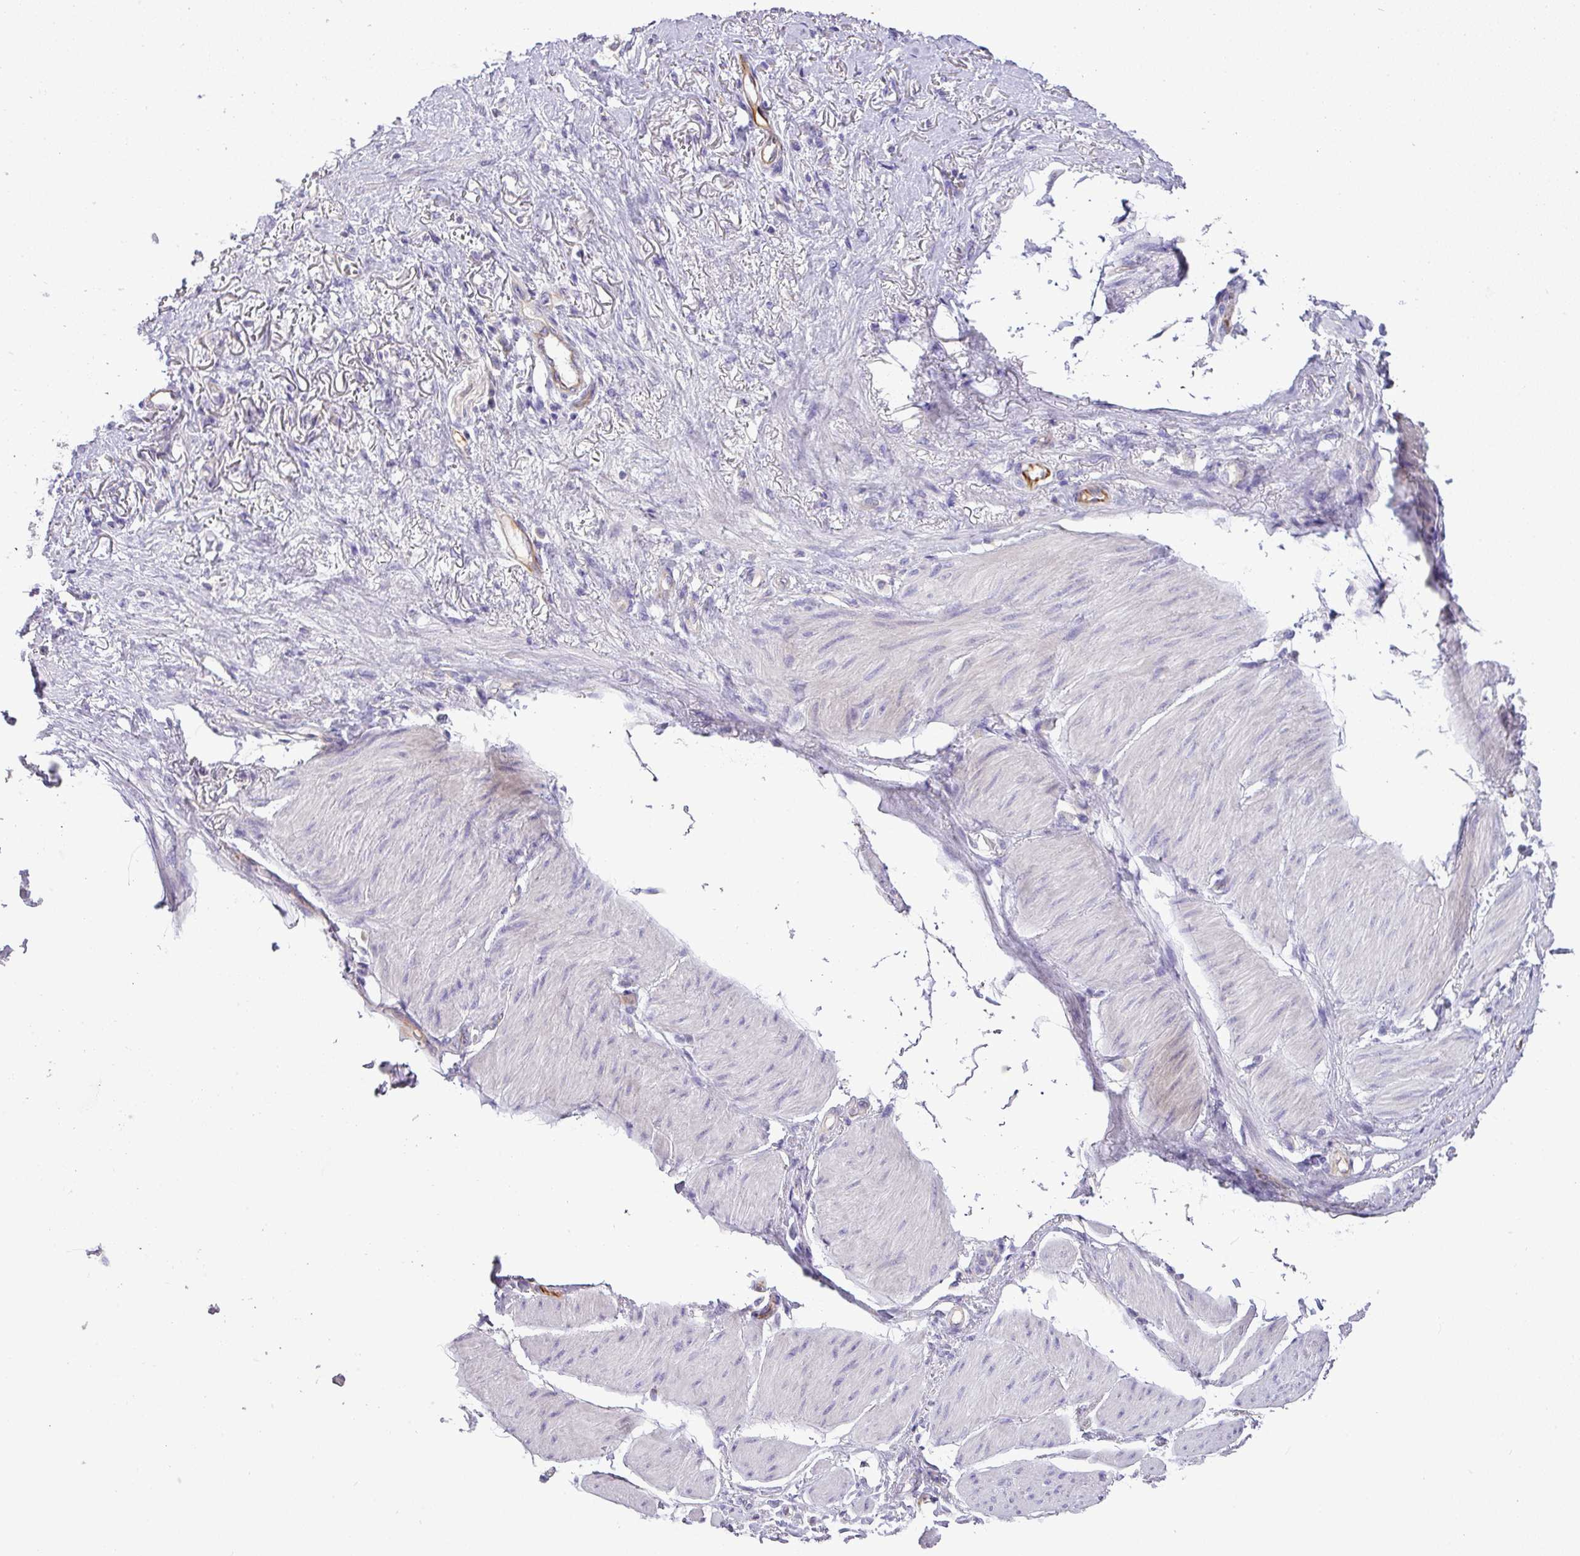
{"staining": {"intensity": "negative", "quantity": "none", "location": "none"}, "tissue": "stomach cancer", "cell_type": "Tumor cells", "image_type": "cancer", "snomed": [{"axis": "morphology", "description": "Adenocarcinoma, NOS"}, {"axis": "topography", "description": "Stomach"}], "caption": "Tumor cells show no significant positivity in stomach adenocarcinoma.", "gene": "ENSG00000273748", "patient": {"sex": "female", "age": 81}}